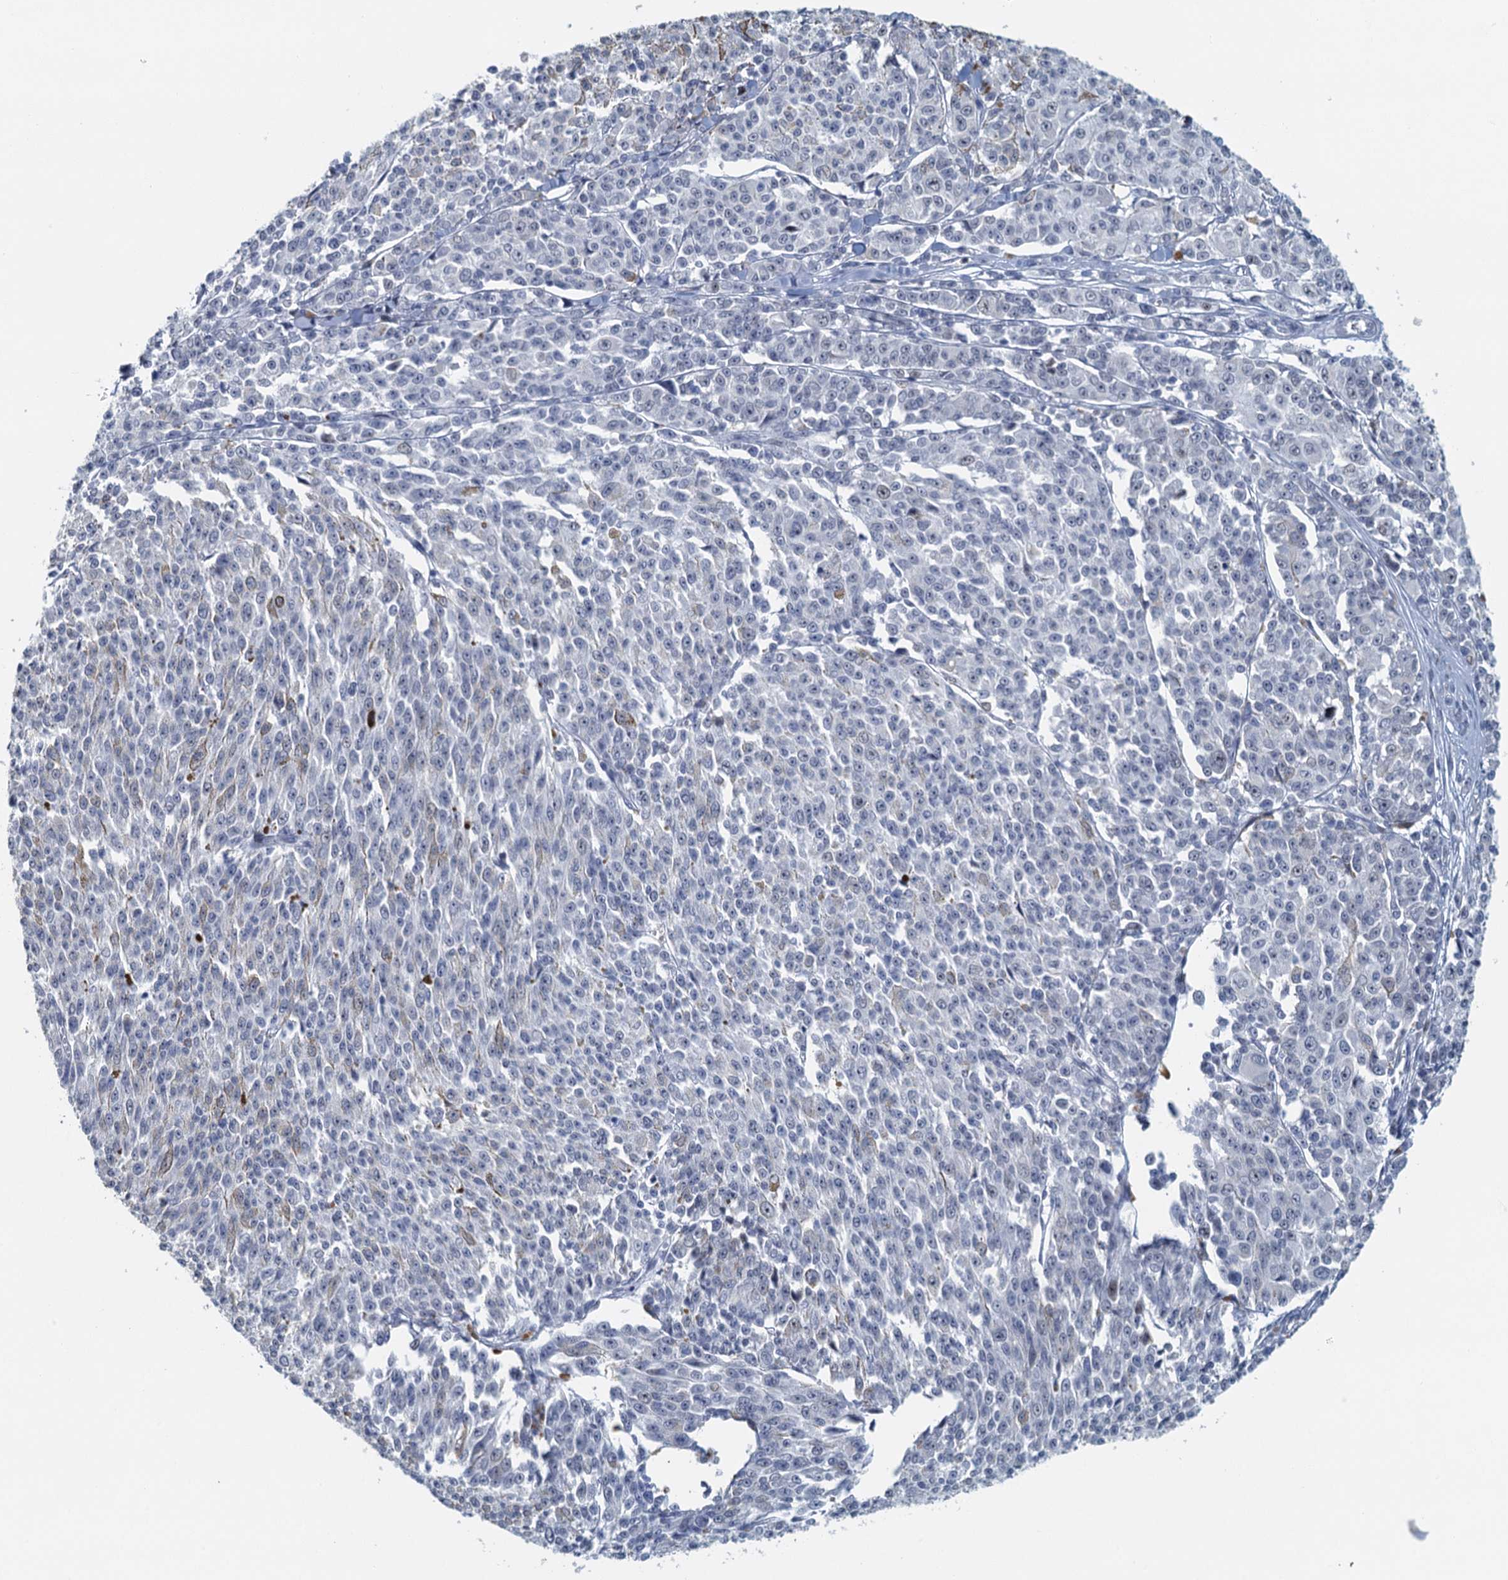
{"staining": {"intensity": "negative", "quantity": "none", "location": "none"}, "tissue": "melanoma", "cell_type": "Tumor cells", "image_type": "cancer", "snomed": [{"axis": "morphology", "description": "Malignant melanoma, NOS"}, {"axis": "topography", "description": "Skin"}], "caption": "Immunohistochemistry histopathology image of neoplastic tissue: melanoma stained with DAB (3,3'-diaminobenzidine) displays no significant protein positivity in tumor cells.", "gene": "TTLL9", "patient": {"sex": "female", "age": 52}}